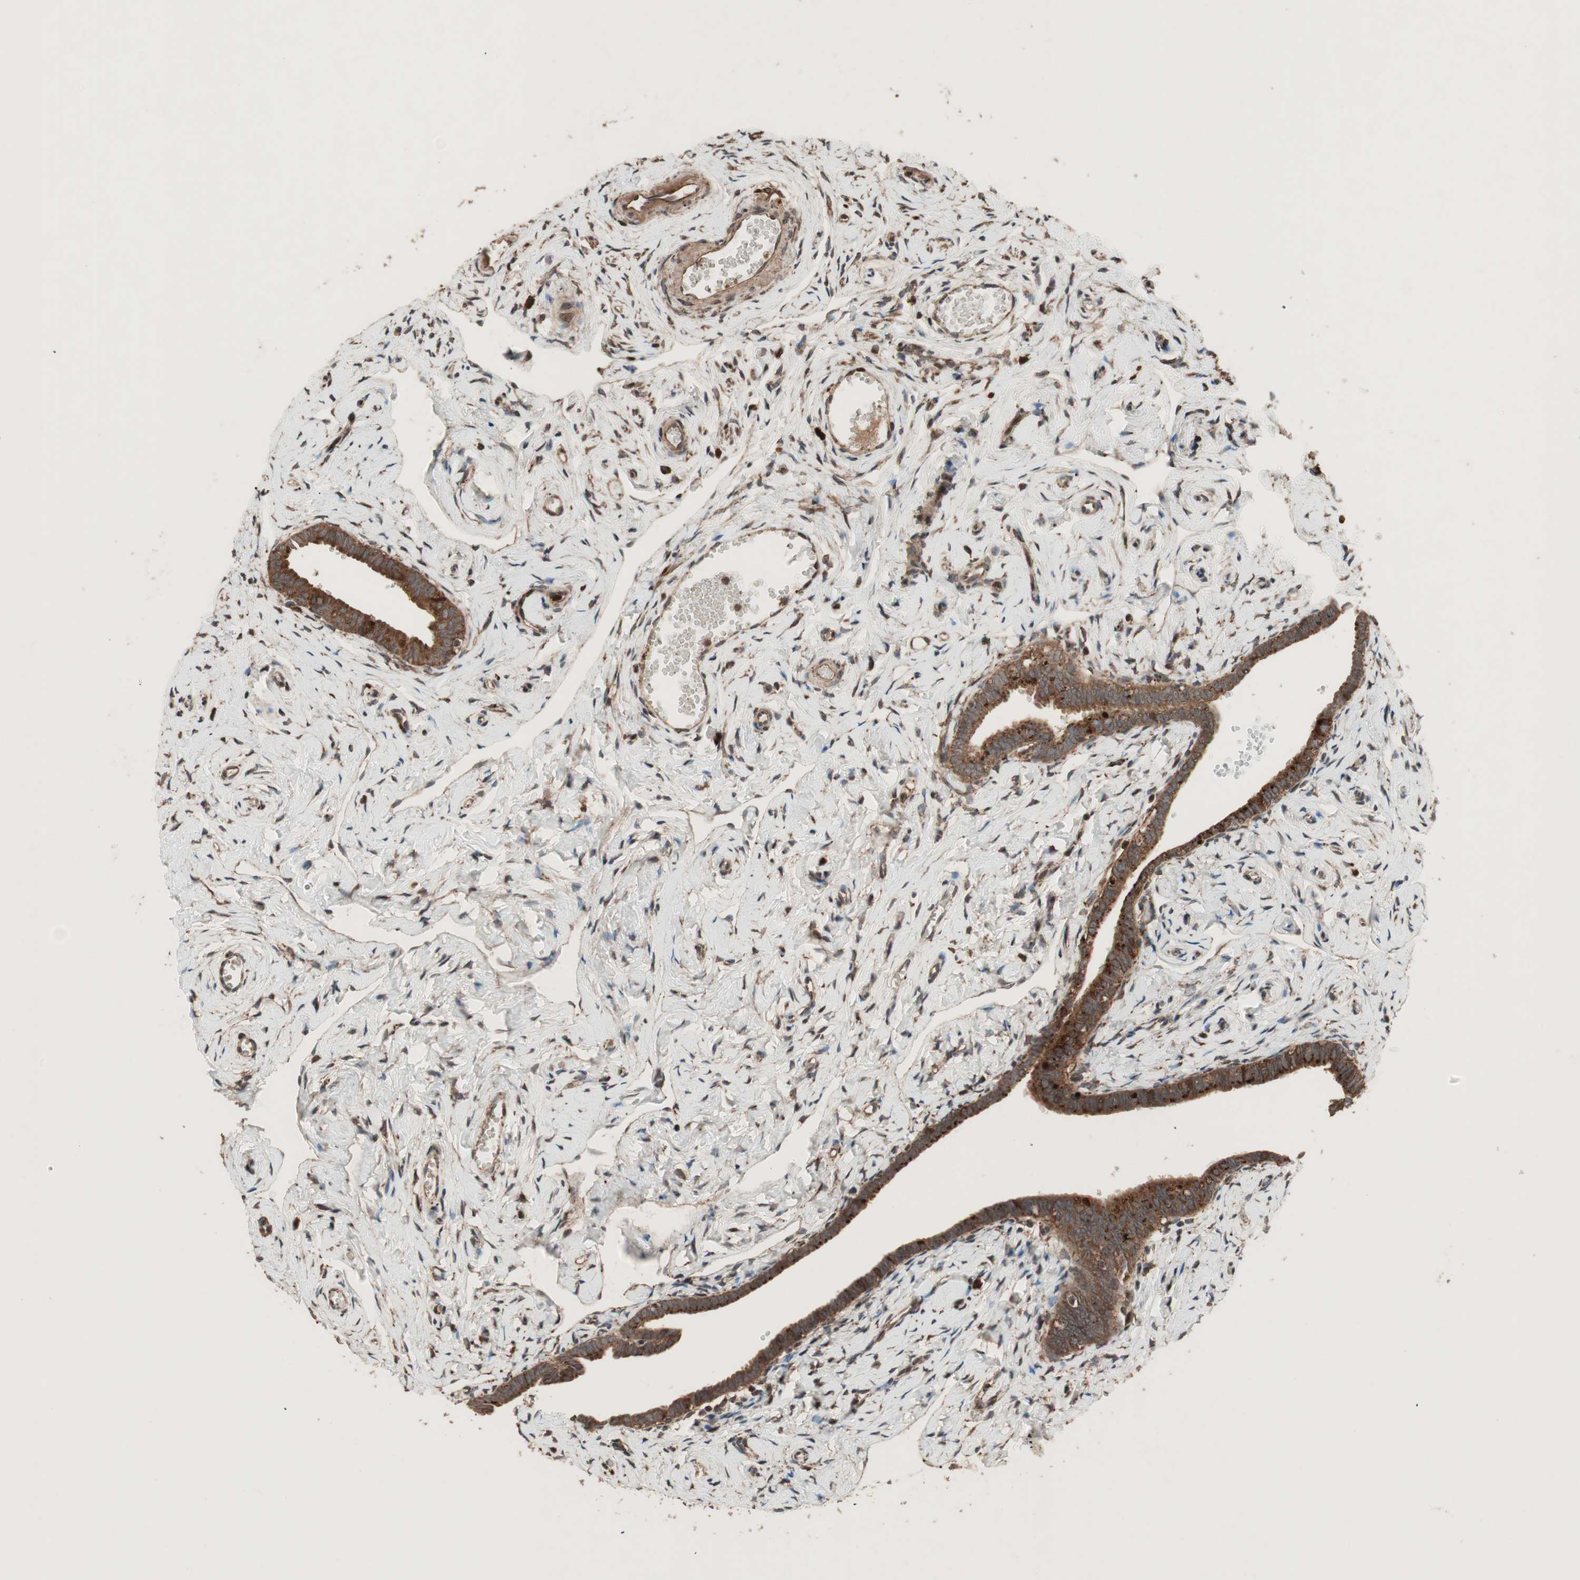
{"staining": {"intensity": "strong", "quantity": ">75%", "location": "cytoplasmic/membranous"}, "tissue": "fallopian tube", "cell_type": "Glandular cells", "image_type": "normal", "snomed": [{"axis": "morphology", "description": "Normal tissue, NOS"}, {"axis": "topography", "description": "Fallopian tube"}], "caption": "Protein expression analysis of normal fallopian tube exhibits strong cytoplasmic/membranous positivity in approximately >75% of glandular cells. (IHC, brightfield microscopy, high magnification).", "gene": "RAB1A", "patient": {"sex": "female", "age": 71}}